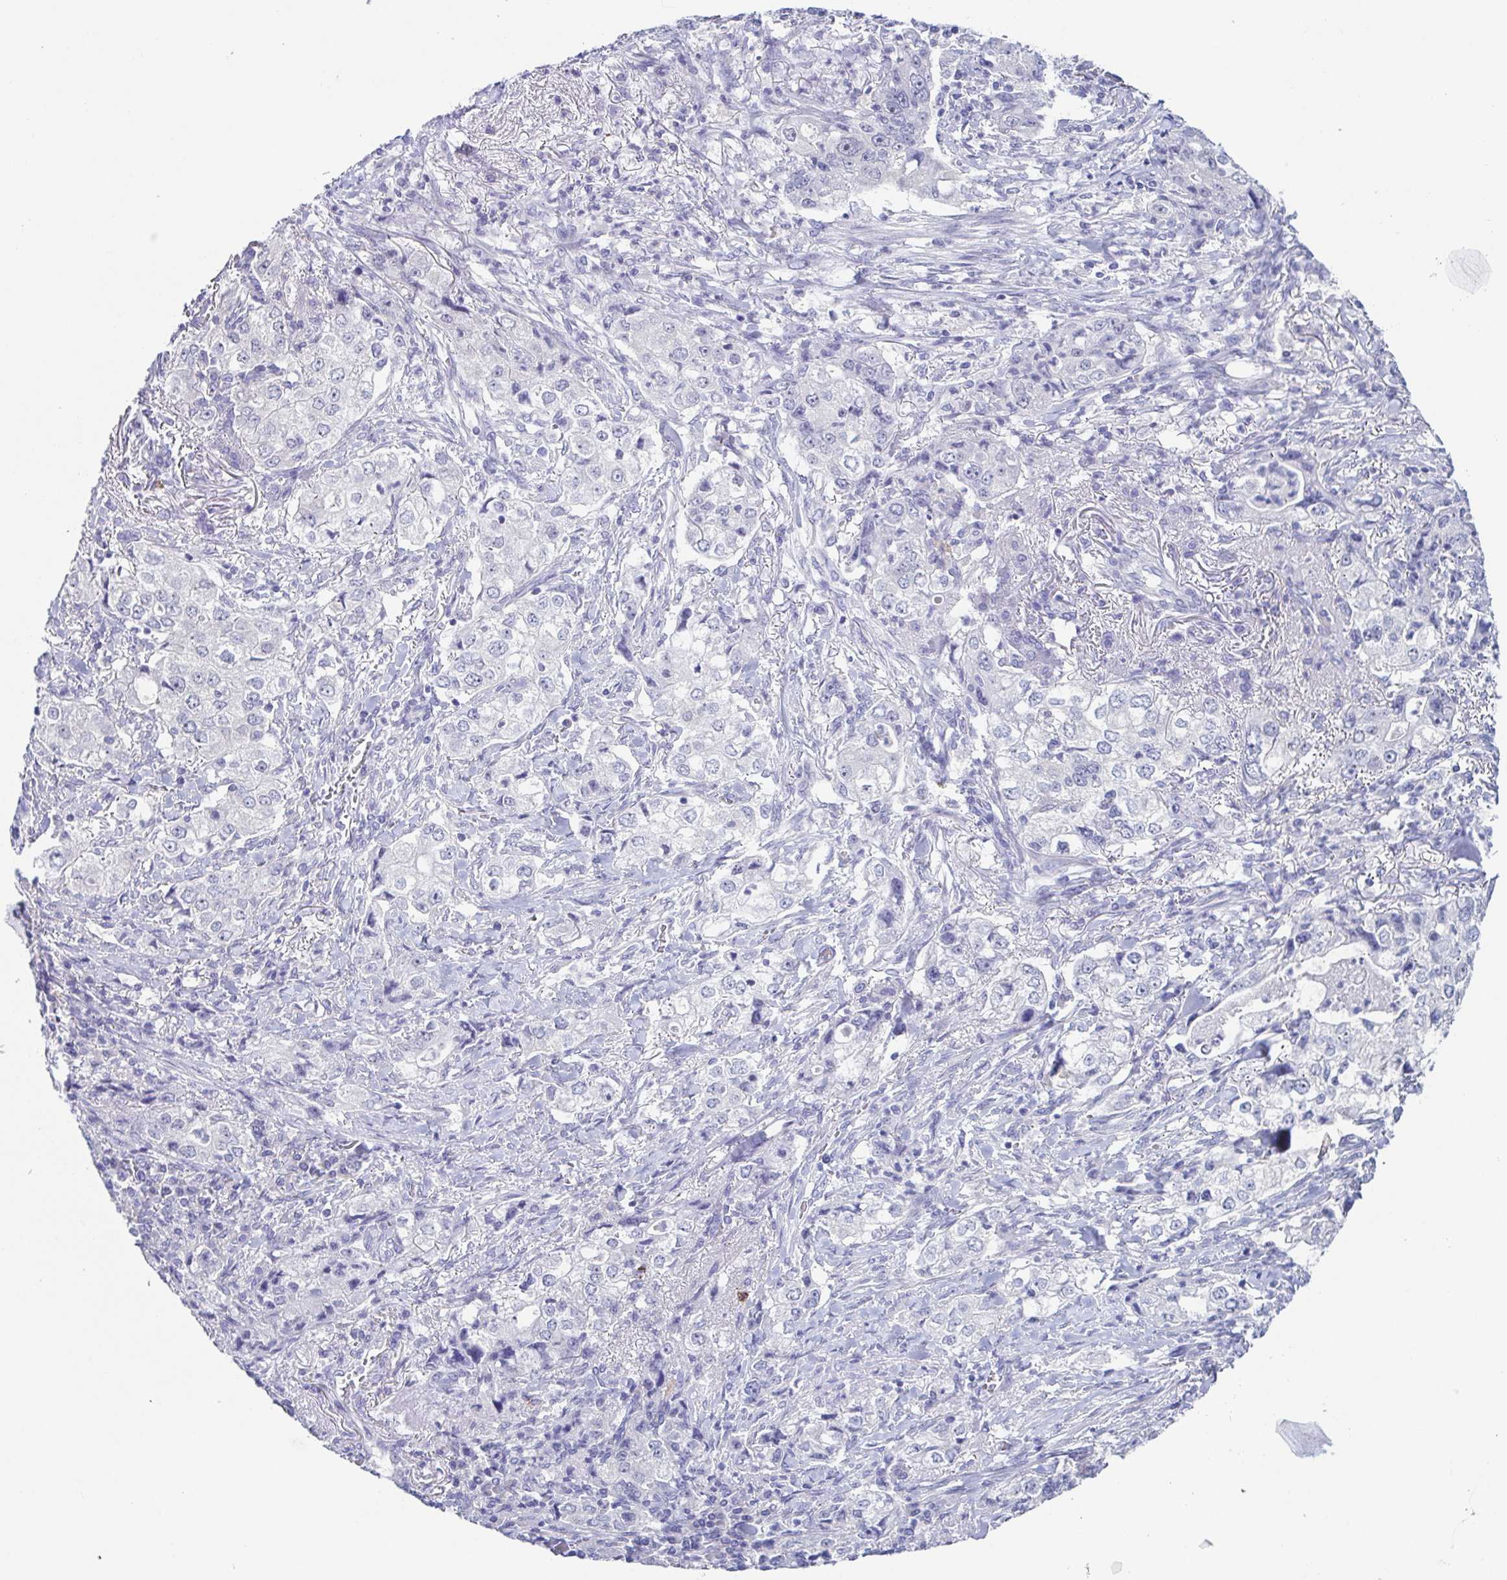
{"staining": {"intensity": "negative", "quantity": "none", "location": "none"}, "tissue": "stomach cancer", "cell_type": "Tumor cells", "image_type": "cancer", "snomed": [{"axis": "morphology", "description": "Adenocarcinoma, NOS"}, {"axis": "topography", "description": "Stomach, upper"}], "caption": "This micrograph is of stomach adenocarcinoma stained with immunohistochemistry (IHC) to label a protein in brown with the nuclei are counter-stained blue. There is no expression in tumor cells. (DAB (3,3'-diaminobenzidine) immunohistochemistry visualized using brightfield microscopy, high magnification).", "gene": "HTR2A", "patient": {"sex": "male", "age": 75}}